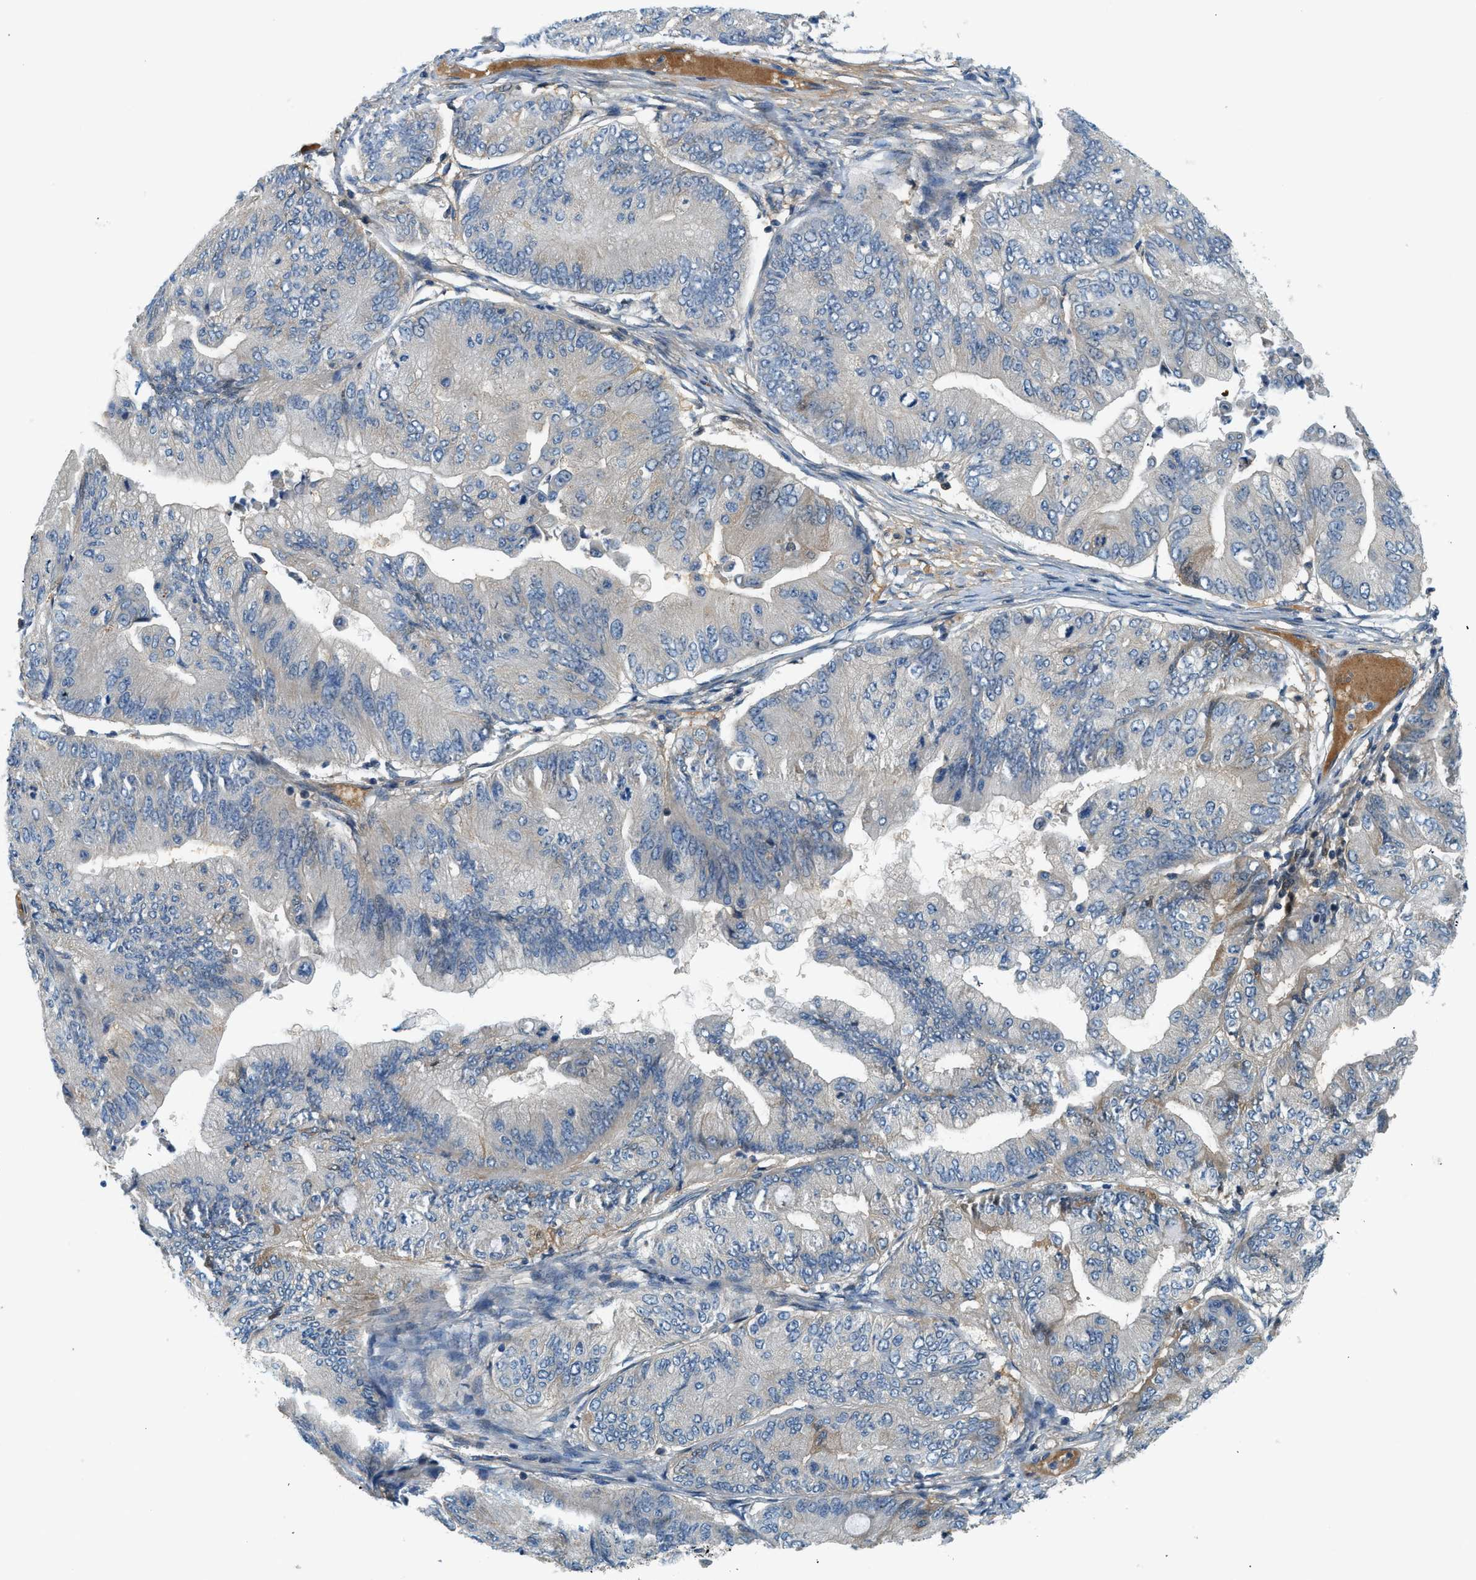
{"staining": {"intensity": "negative", "quantity": "none", "location": "none"}, "tissue": "ovarian cancer", "cell_type": "Tumor cells", "image_type": "cancer", "snomed": [{"axis": "morphology", "description": "Cystadenocarcinoma, mucinous, NOS"}, {"axis": "topography", "description": "Ovary"}], "caption": "An image of ovarian mucinous cystadenocarcinoma stained for a protein reveals no brown staining in tumor cells. (Immunohistochemistry, brightfield microscopy, high magnification).", "gene": "KCNK1", "patient": {"sex": "female", "age": 61}}